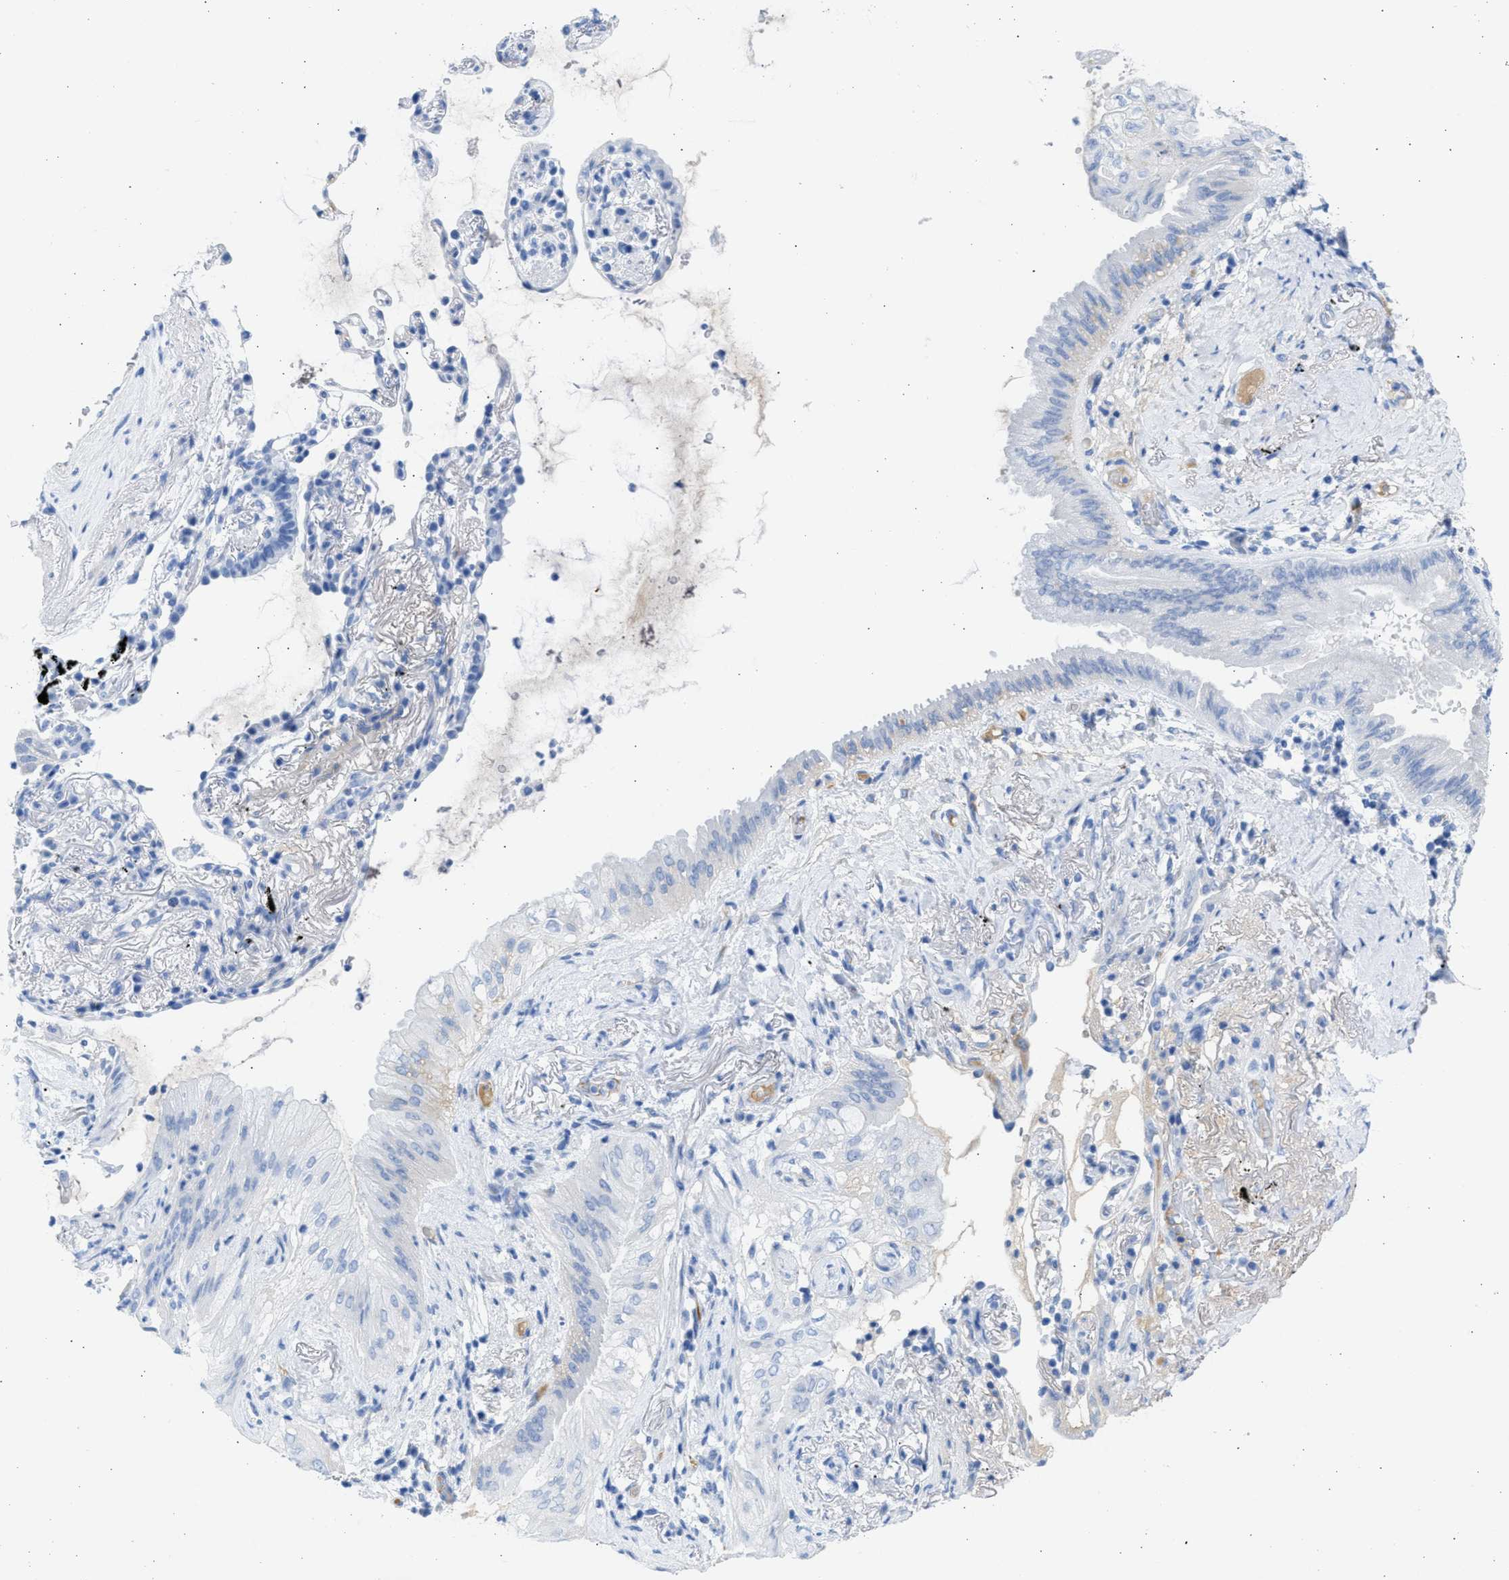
{"staining": {"intensity": "negative", "quantity": "none", "location": "none"}, "tissue": "lung cancer", "cell_type": "Tumor cells", "image_type": "cancer", "snomed": [{"axis": "morphology", "description": "Normal tissue, NOS"}, {"axis": "morphology", "description": "Adenocarcinoma, NOS"}, {"axis": "topography", "description": "Bronchus"}, {"axis": "topography", "description": "Lung"}], "caption": "Immunohistochemistry (IHC) micrograph of neoplastic tissue: human lung cancer stained with DAB demonstrates no significant protein expression in tumor cells. (DAB immunohistochemistry, high magnification).", "gene": "SPATA3", "patient": {"sex": "female", "age": 70}}